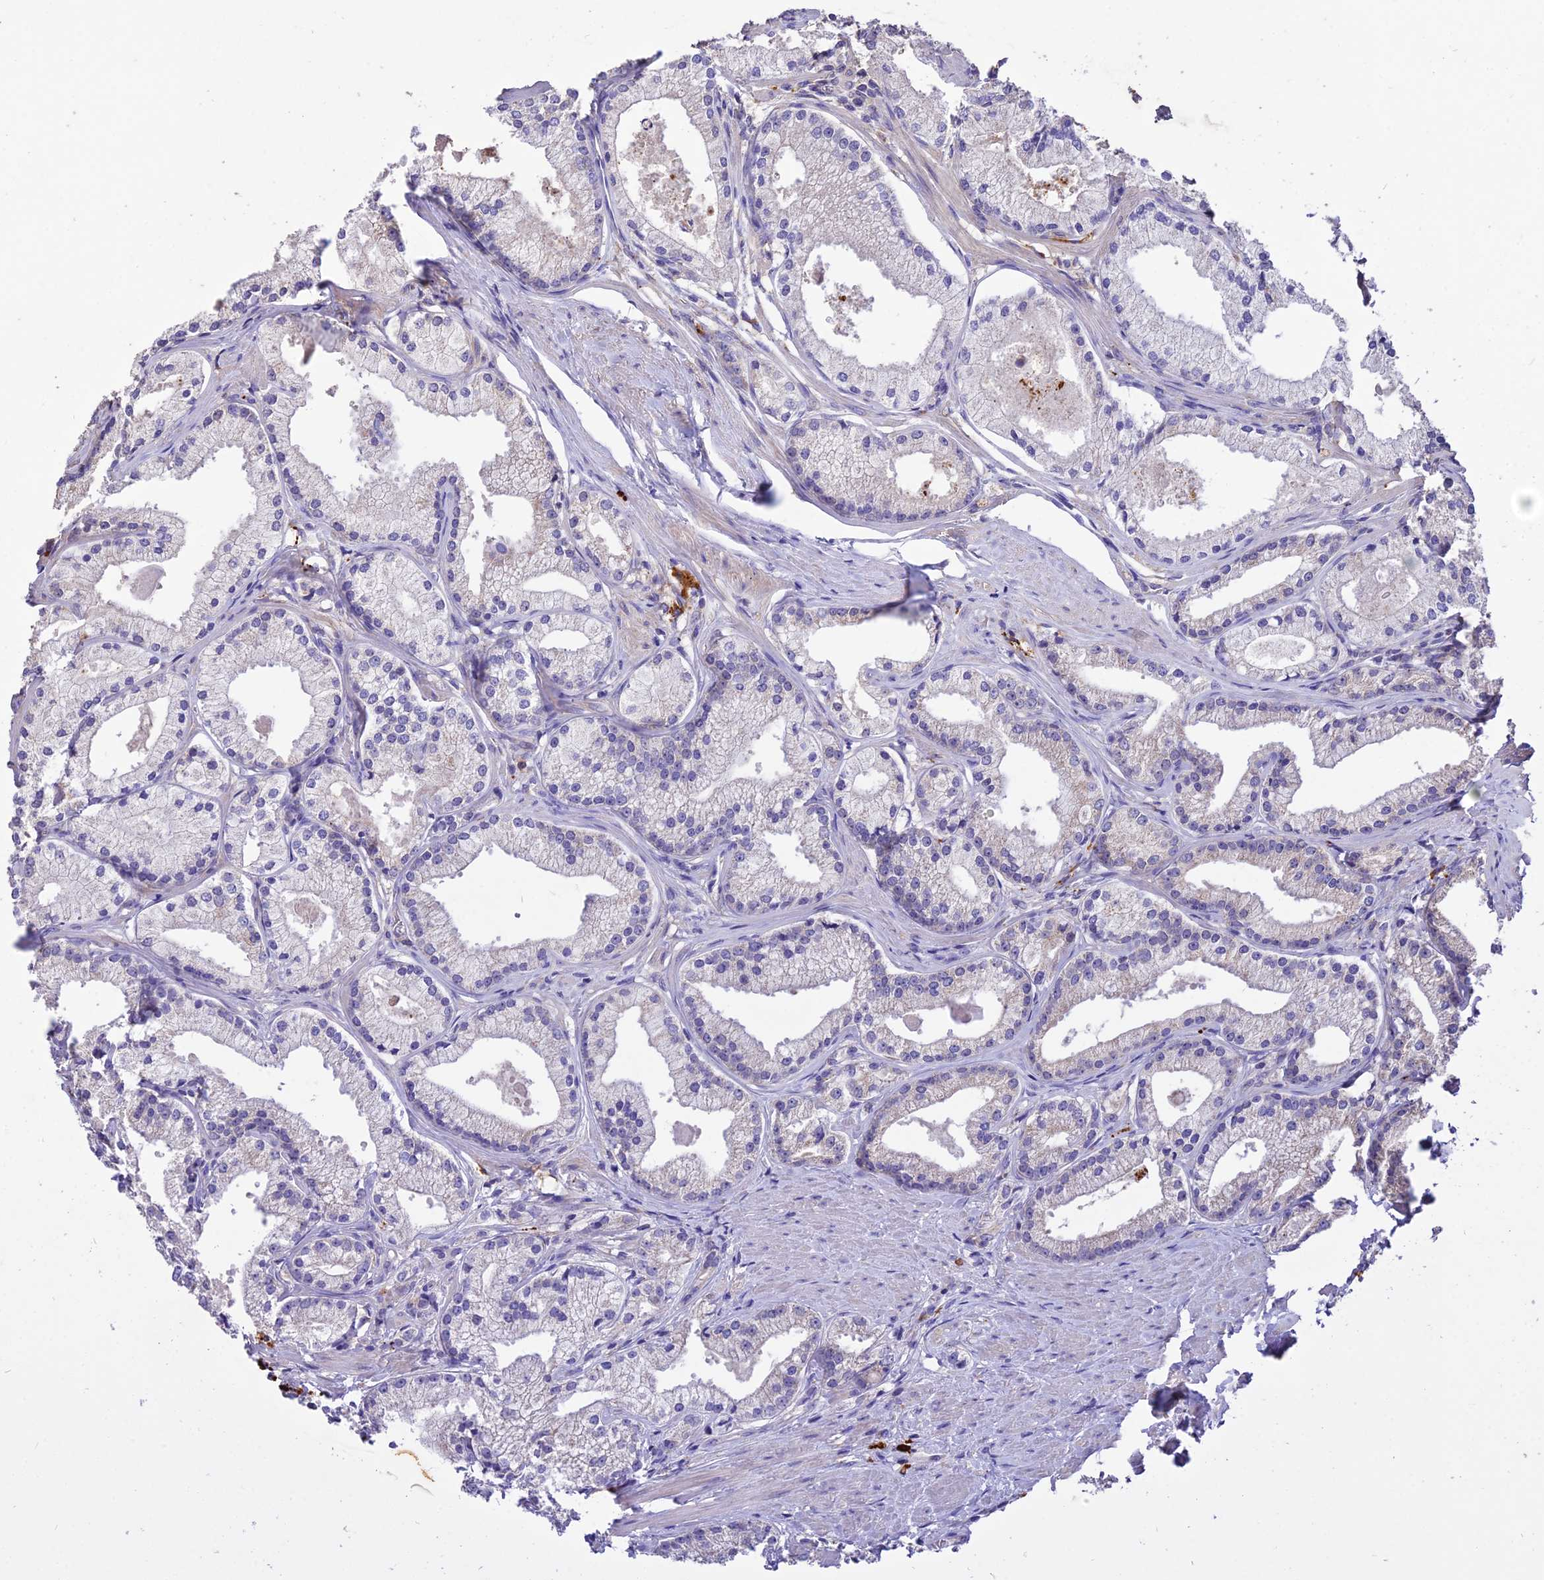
{"staining": {"intensity": "weak", "quantity": "<25%", "location": "cytoplasmic/membranous"}, "tissue": "prostate cancer", "cell_type": "Tumor cells", "image_type": "cancer", "snomed": [{"axis": "morphology", "description": "Adenocarcinoma, Low grade"}, {"axis": "topography", "description": "Prostate"}], "caption": "Immunohistochemistry of human prostate cancer reveals no staining in tumor cells.", "gene": "SDHD", "patient": {"sex": "male", "age": 57}}